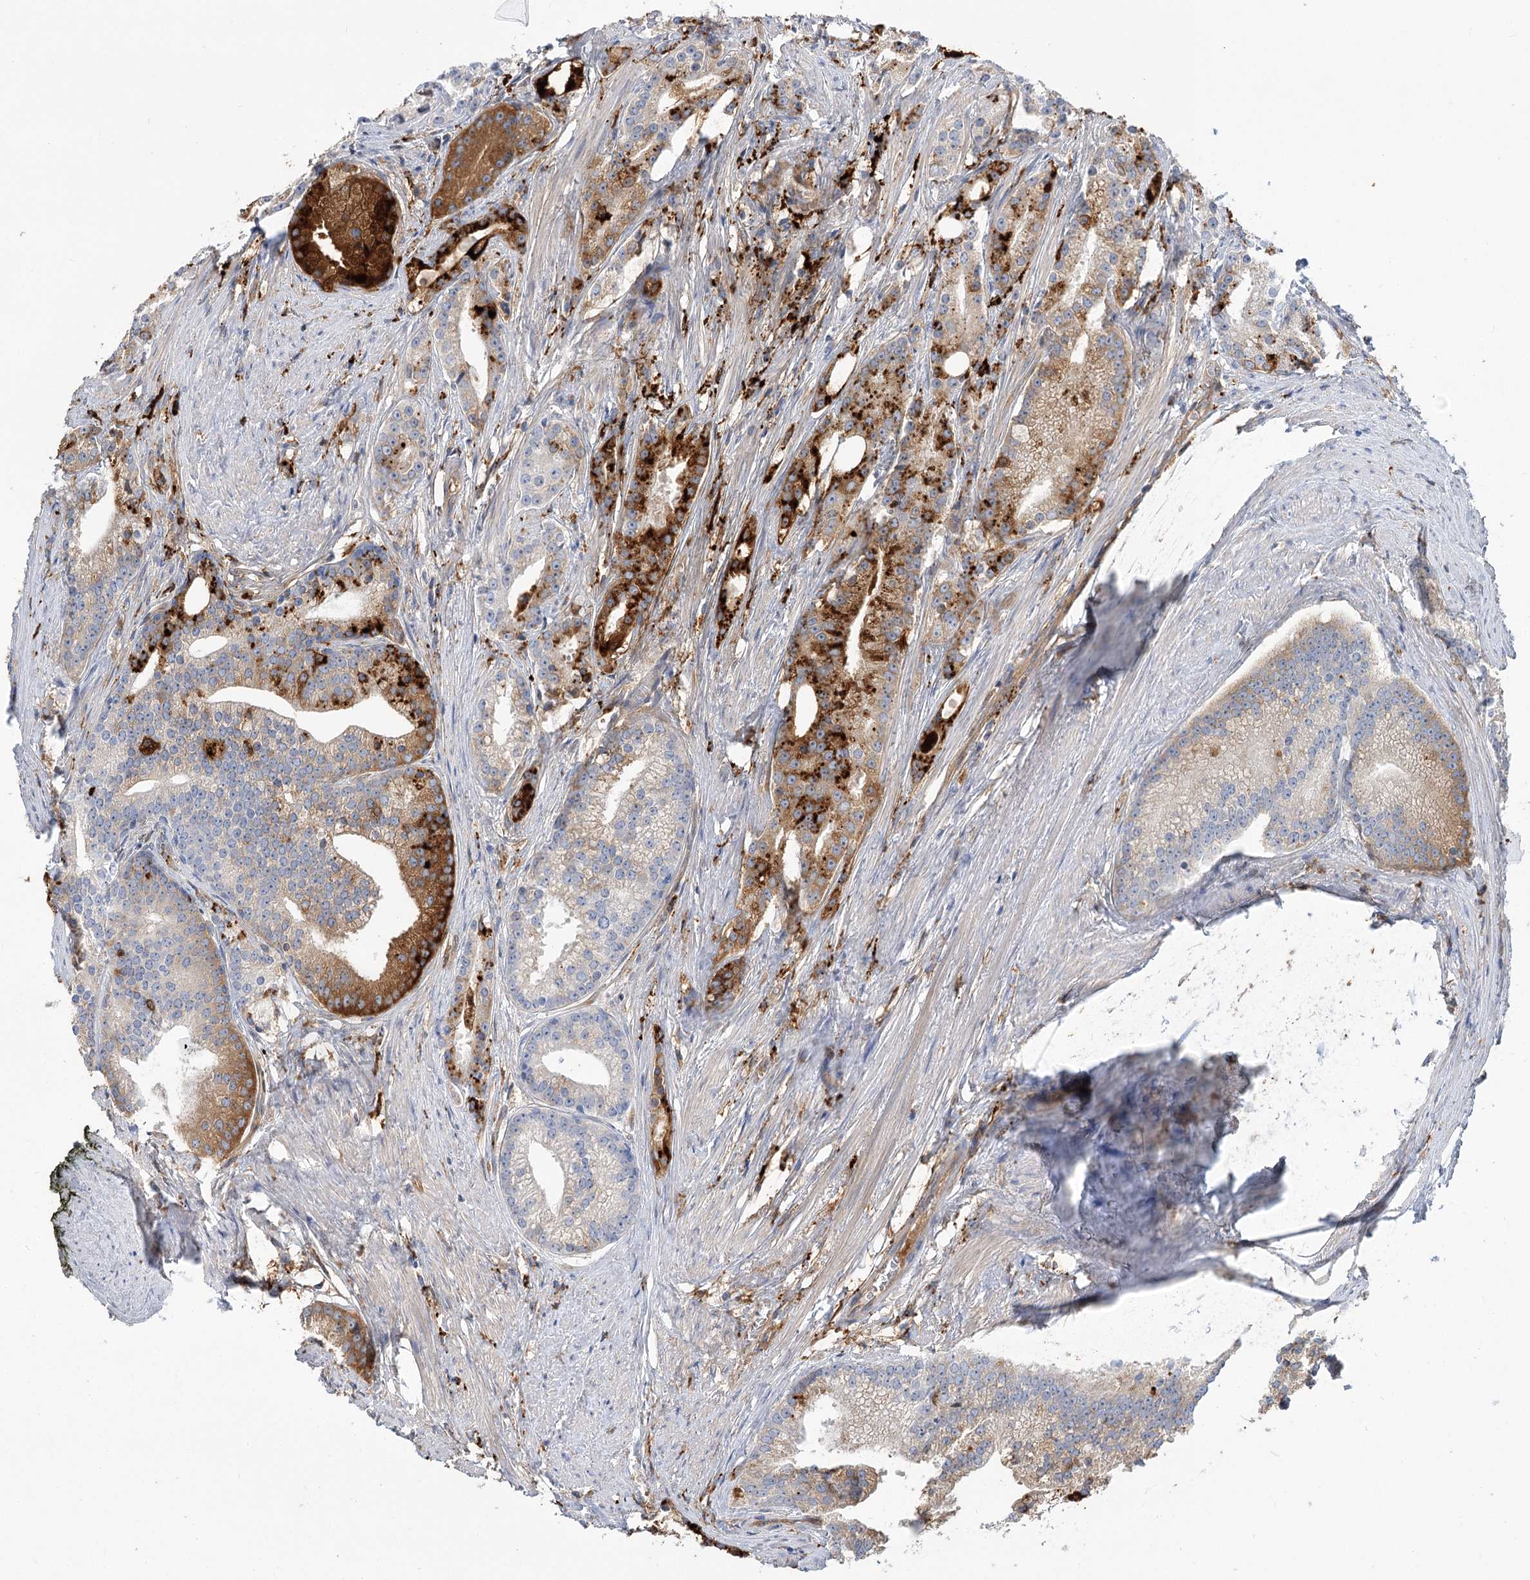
{"staining": {"intensity": "strong", "quantity": "25%-75%", "location": "cytoplasmic/membranous"}, "tissue": "prostate cancer", "cell_type": "Tumor cells", "image_type": "cancer", "snomed": [{"axis": "morphology", "description": "Adenocarcinoma, Low grade"}, {"axis": "topography", "description": "Prostate"}], "caption": "Immunohistochemical staining of prostate low-grade adenocarcinoma displays high levels of strong cytoplasmic/membranous staining in about 25%-75% of tumor cells.", "gene": "GUSB", "patient": {"sex": "male", "age": 71}}